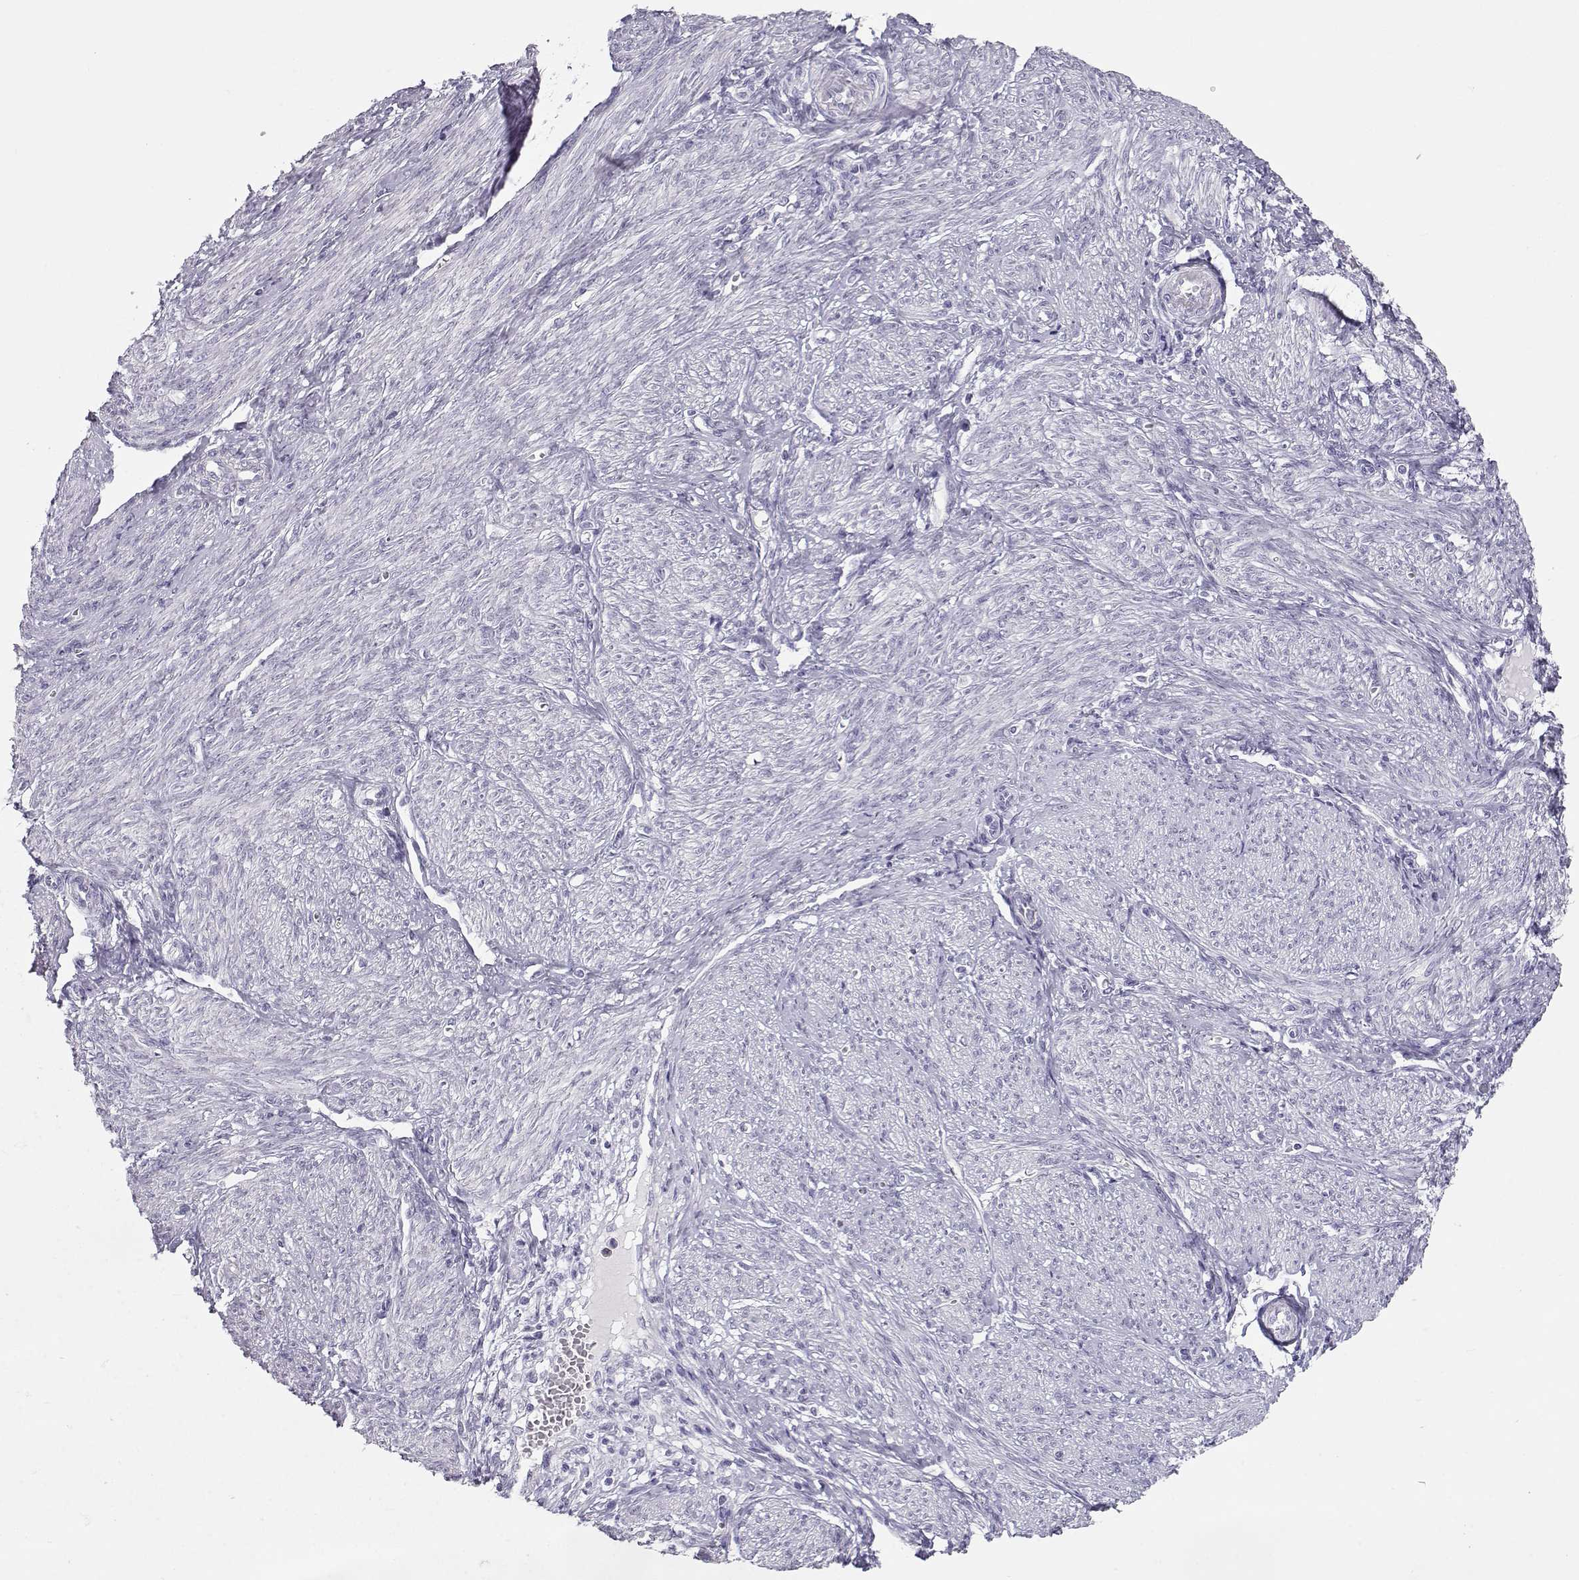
{"staining": {"intensity": "negative", "quantity": "none", "location": "none"}, "tissue": "endometrial cancer", "cell_type": "Tumor cells", "image_type": "cancer", "snomed": [{"axis": "morphology", "description": "Adenocarcinoma, NOS"}, {"axis": "topography", "description": "Endometrium"}], "caption": "This is a histopathology image of IHC staining of endometrial cancer (adenocarcinoma), which shows no staining in tumor cells.", "gene": "NUTM1", "patient": {"sex": "female", "age": 68}}